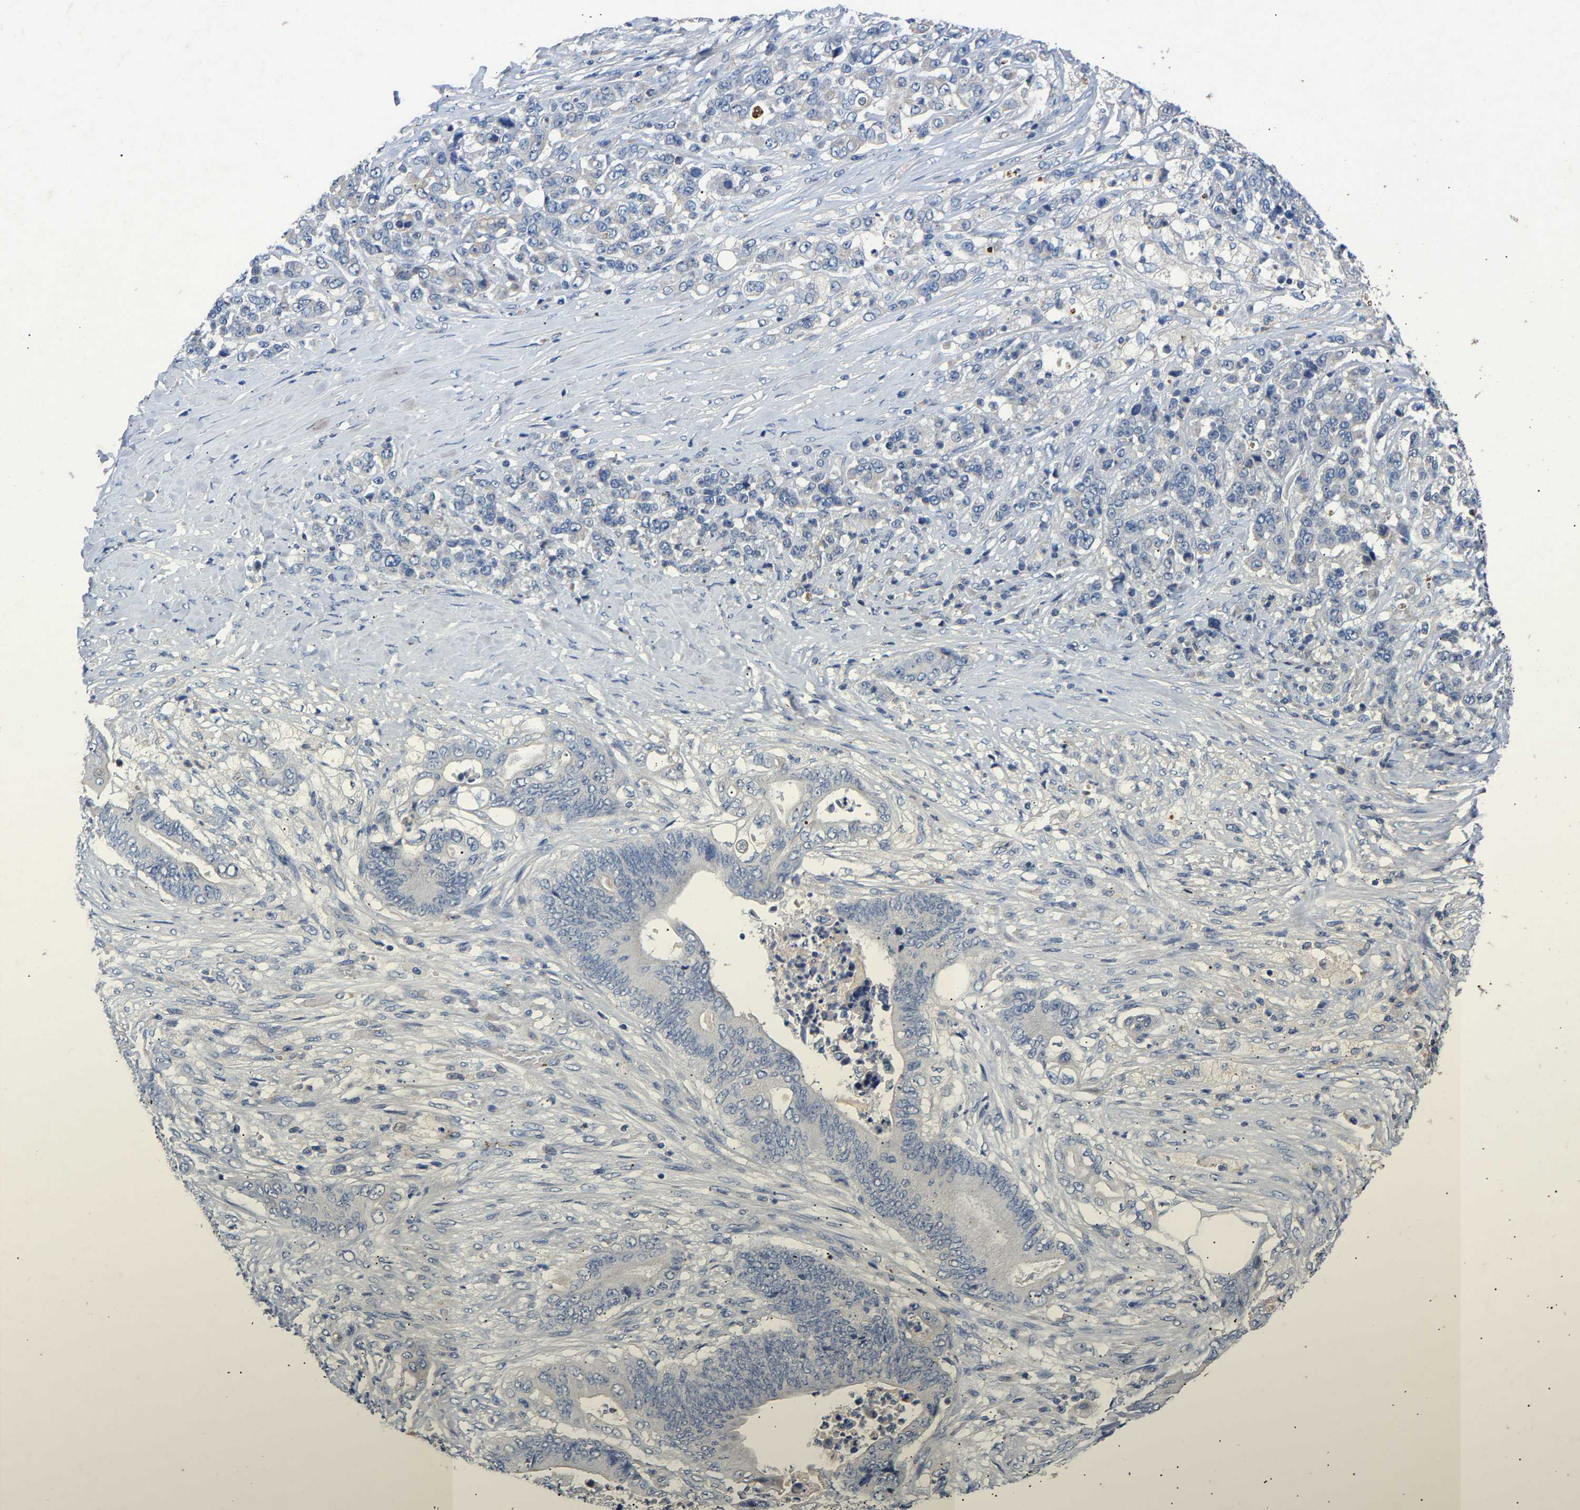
{"staining": {"intensity": "negative", "quantity": "none", "location": "none"}, "tissue": "stomach cancer", "cell_type": "Tumor cells", "image_type": "cancer", "snomed": [{"axis": "morphology", "description": "Adenocarcinoma, NOS"}, {"axis": "topography", "description": "Stomach"}], "caption": "A histopathology image of human stomach cancer (adenocarcinoma) is negative for staining in tumor cells. (Immunohistochemistry, brightfield microscopy, high magnification).", "gene": "CCDC171", "patient": {"sex": "female", "age": 73}}